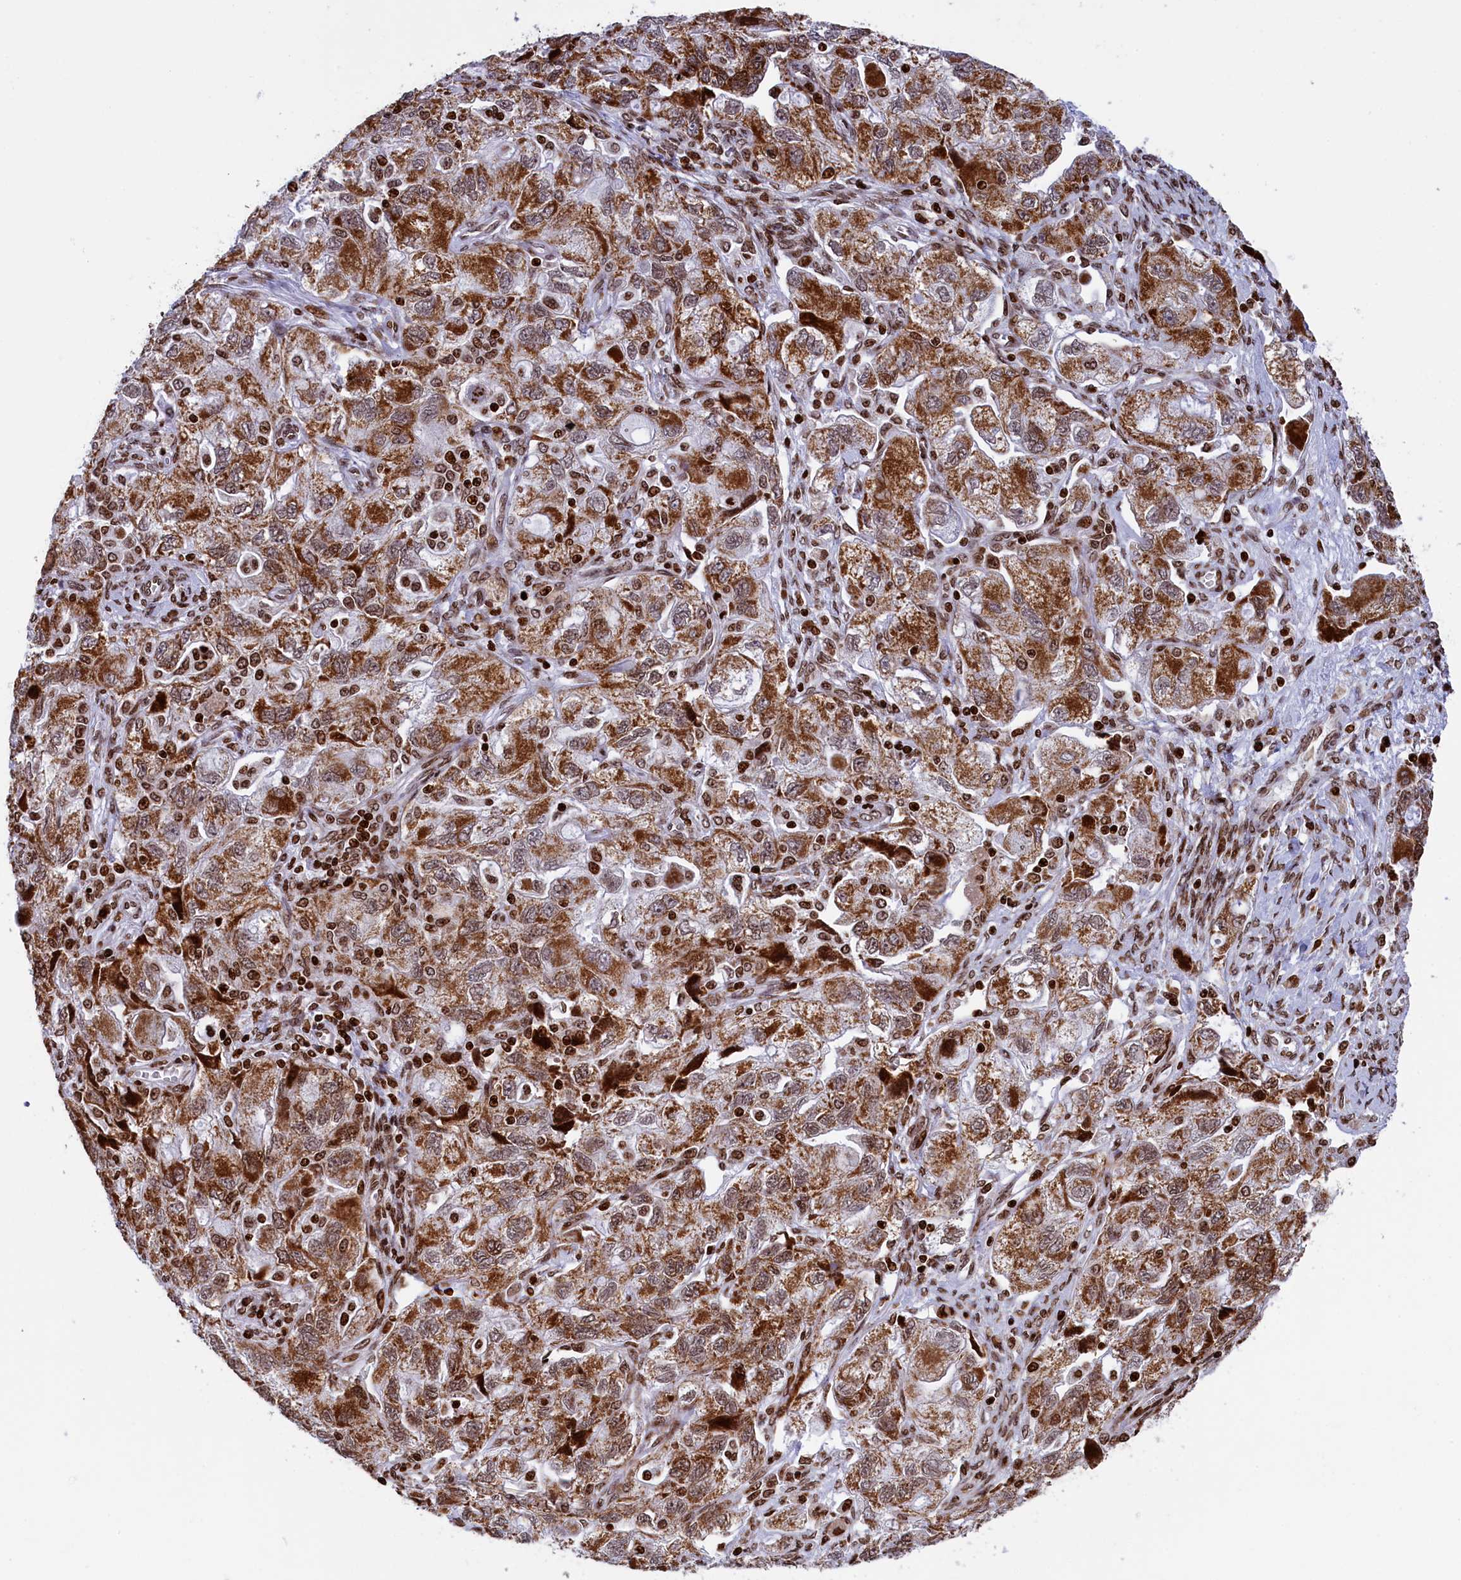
{"staining": {"intensity": "moderate", "quantity": ">75%", "location": "cytoplasmic/membranous,nuclear"}, "tissue": "ovarian cancer", "cell_type": "Tumor cells", "image_type": "cancer", "snomed": [{"axis": "morphology", "description": "Carcinoma, NOS"}, {"axis": "morphology", "description": "Cystadenocarcinoma, serous, NOS"}, {"axis": "topography", "description": "Ovary"}], "caption": "This histopathology image displays ovarian cancer stained with immunohistochemistry to label a protein in brown. The cytoplasmic/membranous and nuclear of tumor cells show moderate positivity for the protein. Nuclei are counter-stained blue.", "gene": "TIMM29", "patient": {"sex": "female", "age": 69}}